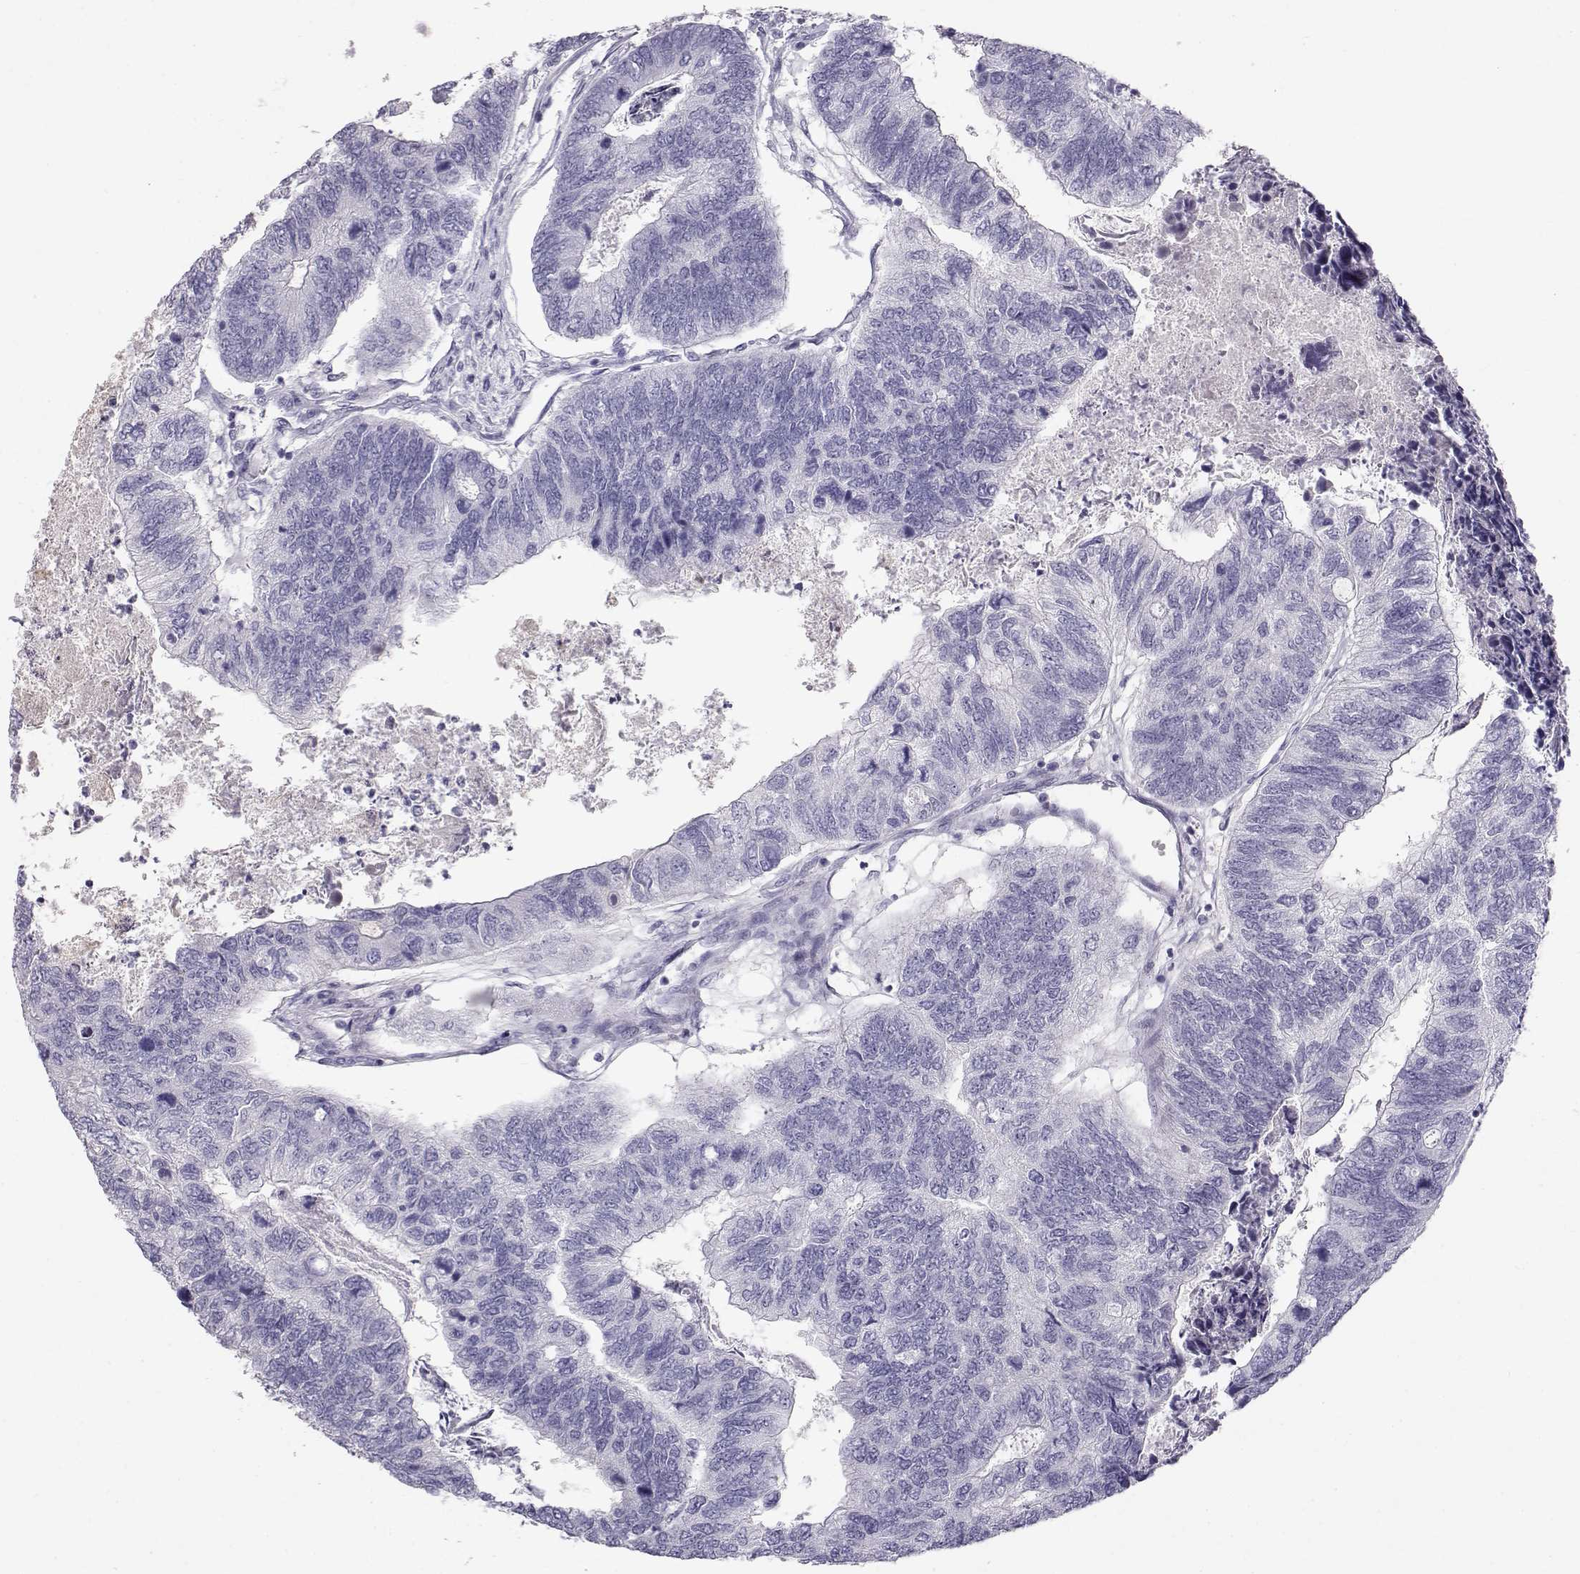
{"staining": {"intensity": "negative", "quantity": "none", "location": "none"}, "tissue": "colorectal cancer", "cell_type": "Tumor cells", "image_type": "cancer", "snomed": [{"axis": "morphology", "description": "Adenocarcinoma, NOS"}, {"axis": "topography", "description": "Colon"}], "caption": "This photomicrograph is of colorectal cancer stained with immunohistochemistry (IHC) to label a protein in brown with the nuclei are counter-stained blue. There is no expression in tumor cells.", "gene": "RD3", "patient": {"sex": "female", "age": 67}}